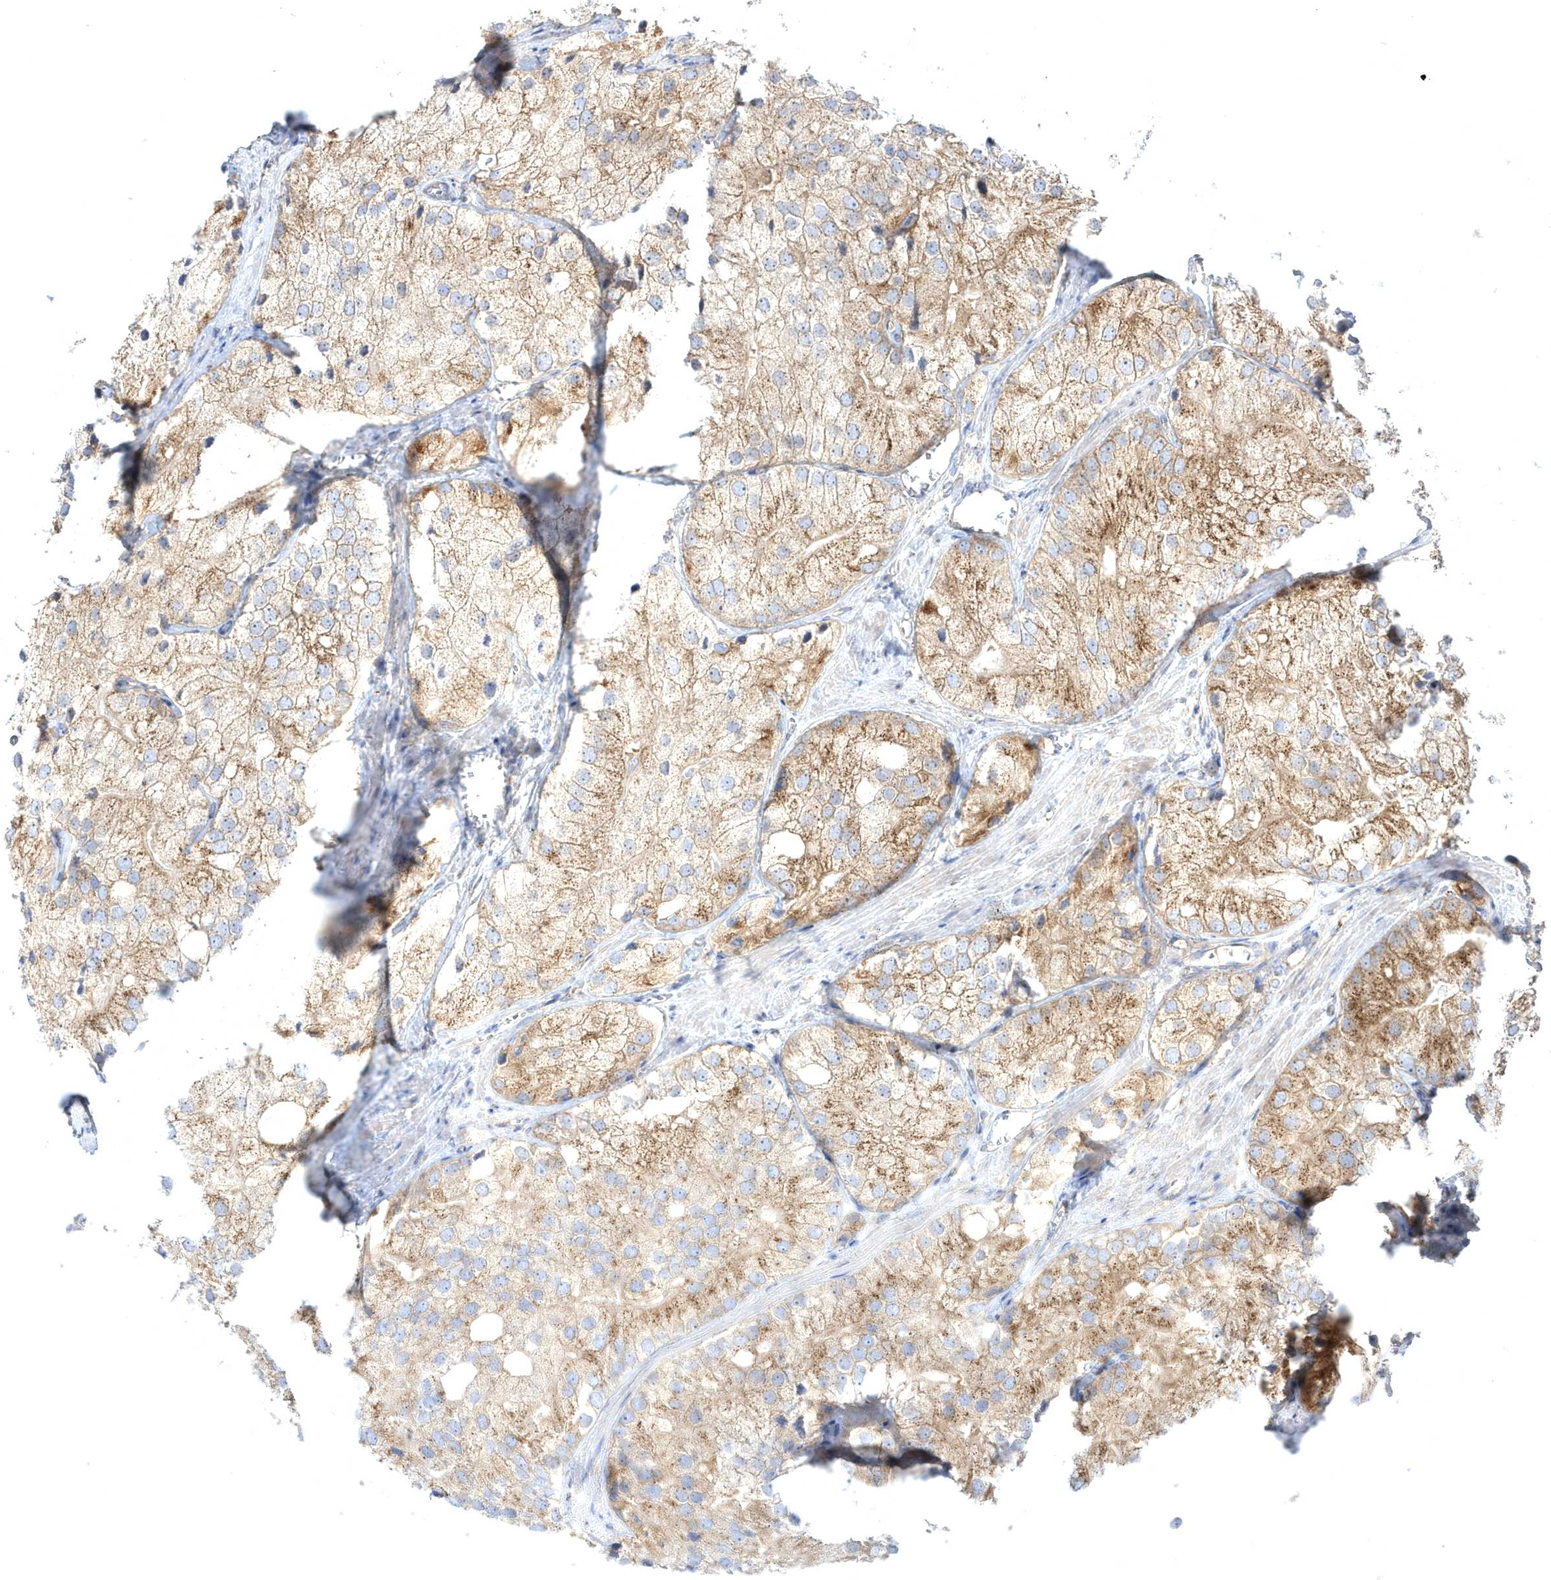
{"staining": {"intensity": "moderate", "quantity": "25%-75%", "location": "cytoplasmic/membranous"}, "tissue": "prostate cancer", "cell_type": "Tumor cells", "image_type": "cancer", "snomed": [{"axis": "morphology", "description": "Adenocarcinoma, Low grade"}, {"axis": "topography", "description": "Prostate"}], "caption": "This micrograph shows prostate adenocarcinoma (low-grade) stained with immunohistochemistry (IHC) to label a protein in brown. The cytoplasmic/membranous of tumor cells show moderate positivity for the protein. Nuclei are counter-stained blue.", "gene": "COPB2", "patient": {"sex": "male", "age": 69}}